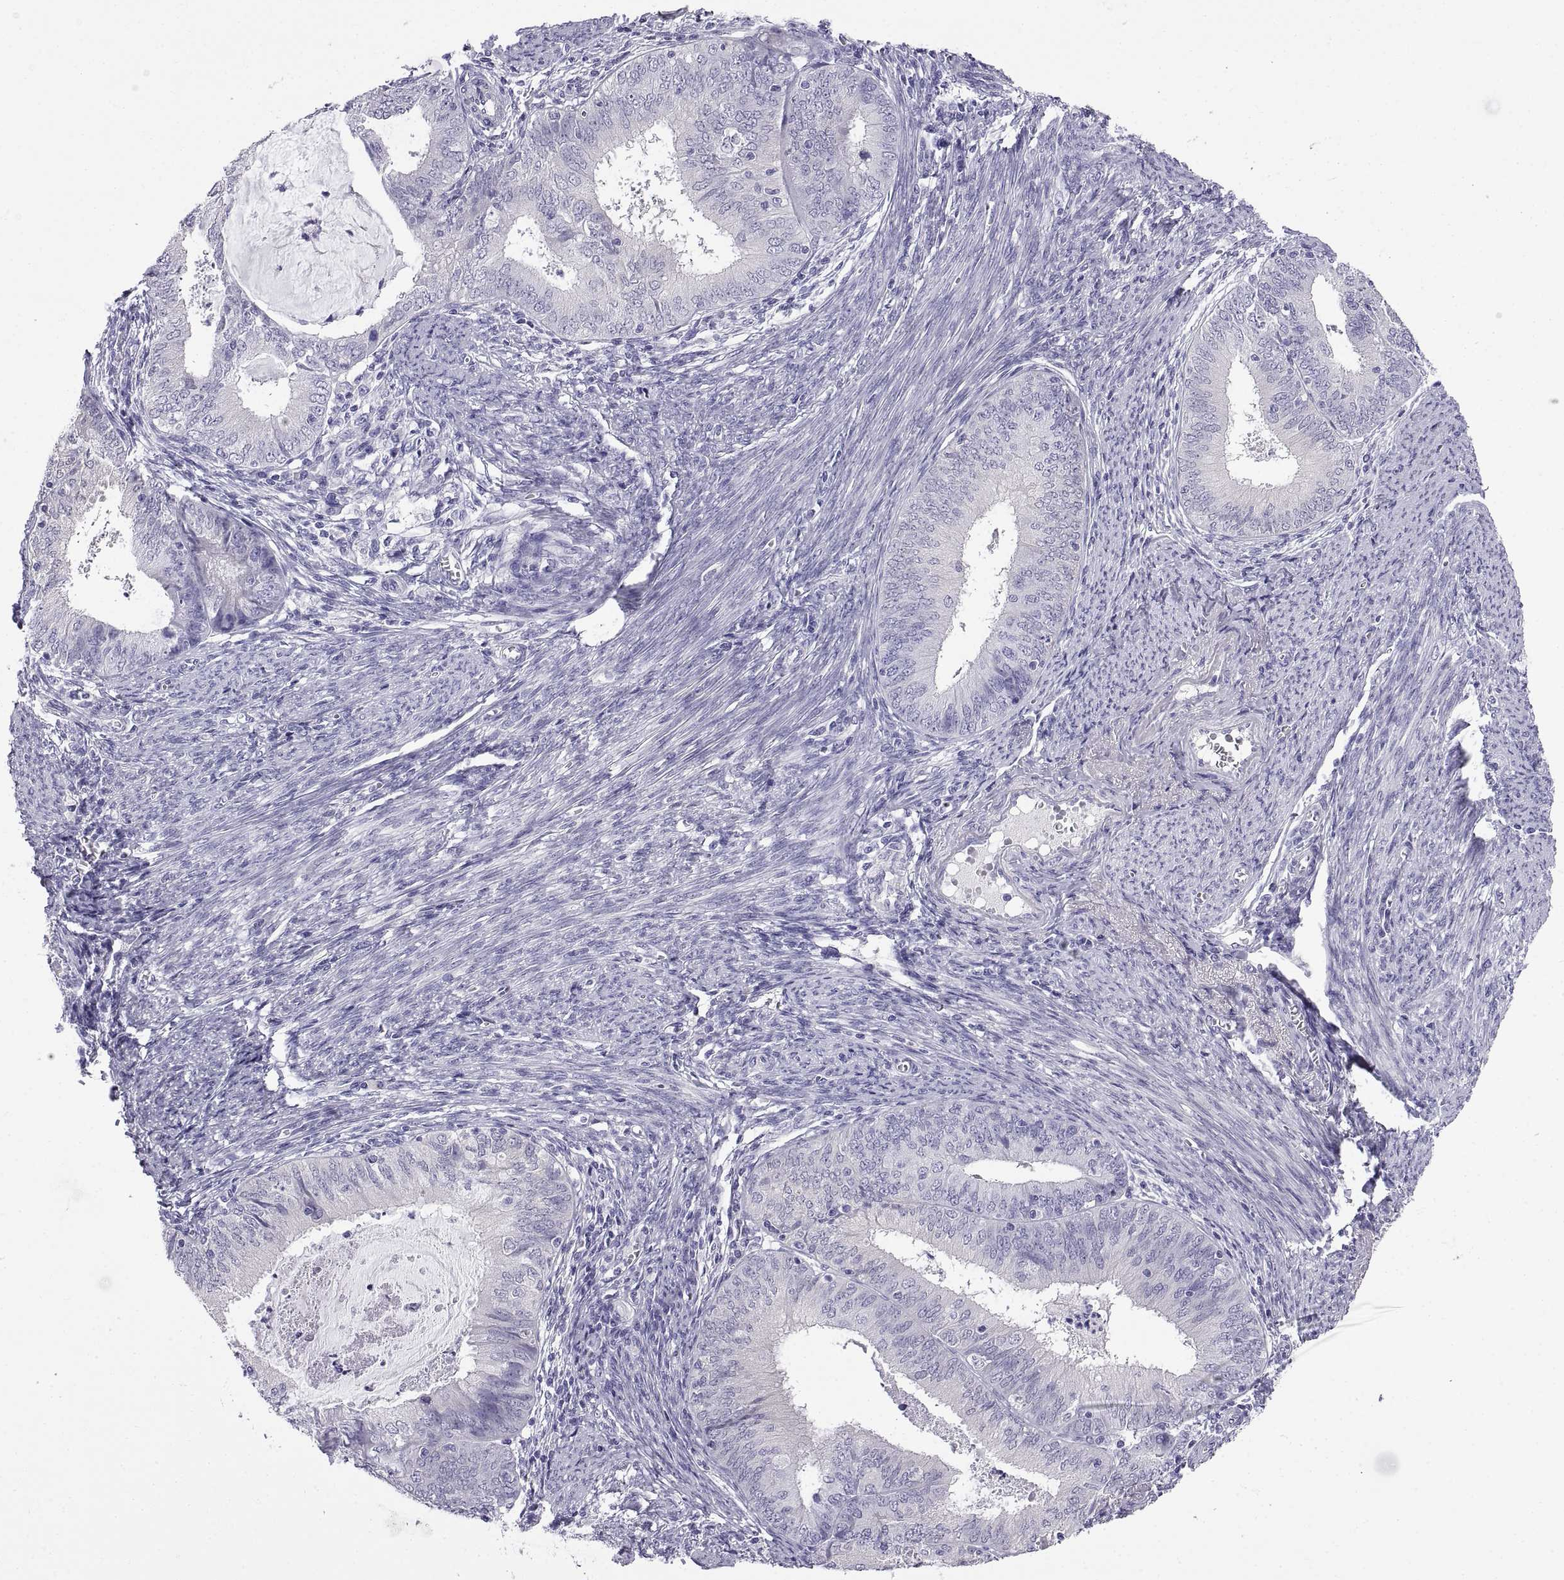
{"staining": {"intensity": "negative", "quantity": "none", "location": "none"}, "tissue": "endometrial cancer", "cell_type": "Tumor cells", "image_type": "cancer", "snomed": [{"axis": "morphology", "description": "Adenocarcinoma, NOS"}, {"axis": "topography", "description": "Endometrium"}], "caption": "A micrograph of endometrial adenocarcinoma stained for a protein shows no brown staining in tumor cells.", "gene": "SPDYE1", "patient": {"sex": "female", "age": 57}}